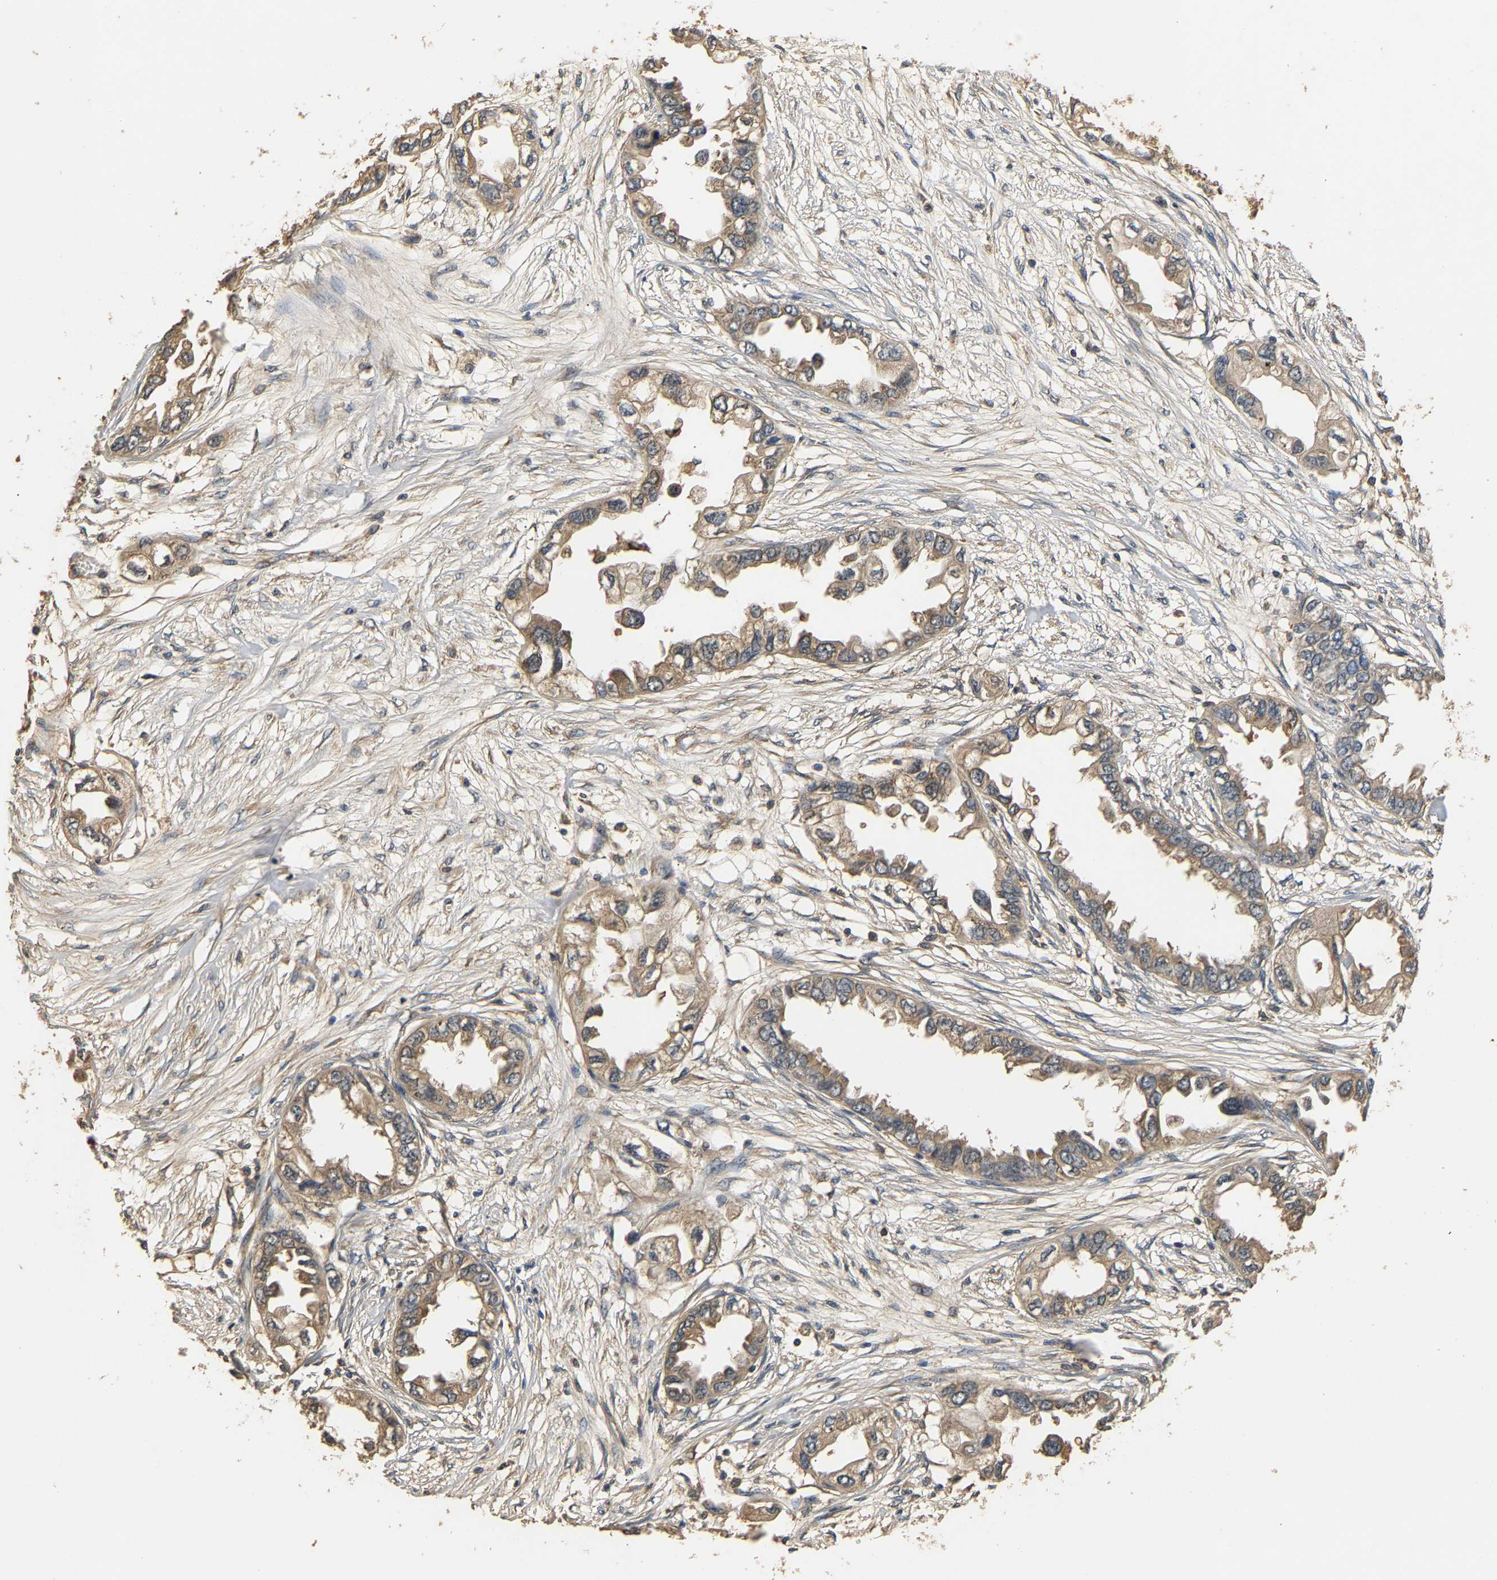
{"staining": {"intensity": "weak", "quantity": ">75%", "location": "cytoplasmic/membranous"}, "tissue": "endometrial cancer", "cell_type": "Tumor cells", "image_type": "cancer", "snomed": [{"axis": "morphology", "description": "Adenocarcinoma, NOS"}, {"axis": "topography", "description": "Endometrium"}], "caption": "There is low levels of weak cytoplasmic/membranous staining in tumor cells of adenocarcinoma (endometrial), as demonstrated by immunohistochemical staining (brown color).", "gene": "GPI", "patient": {"sex": "female", "age": 67}}